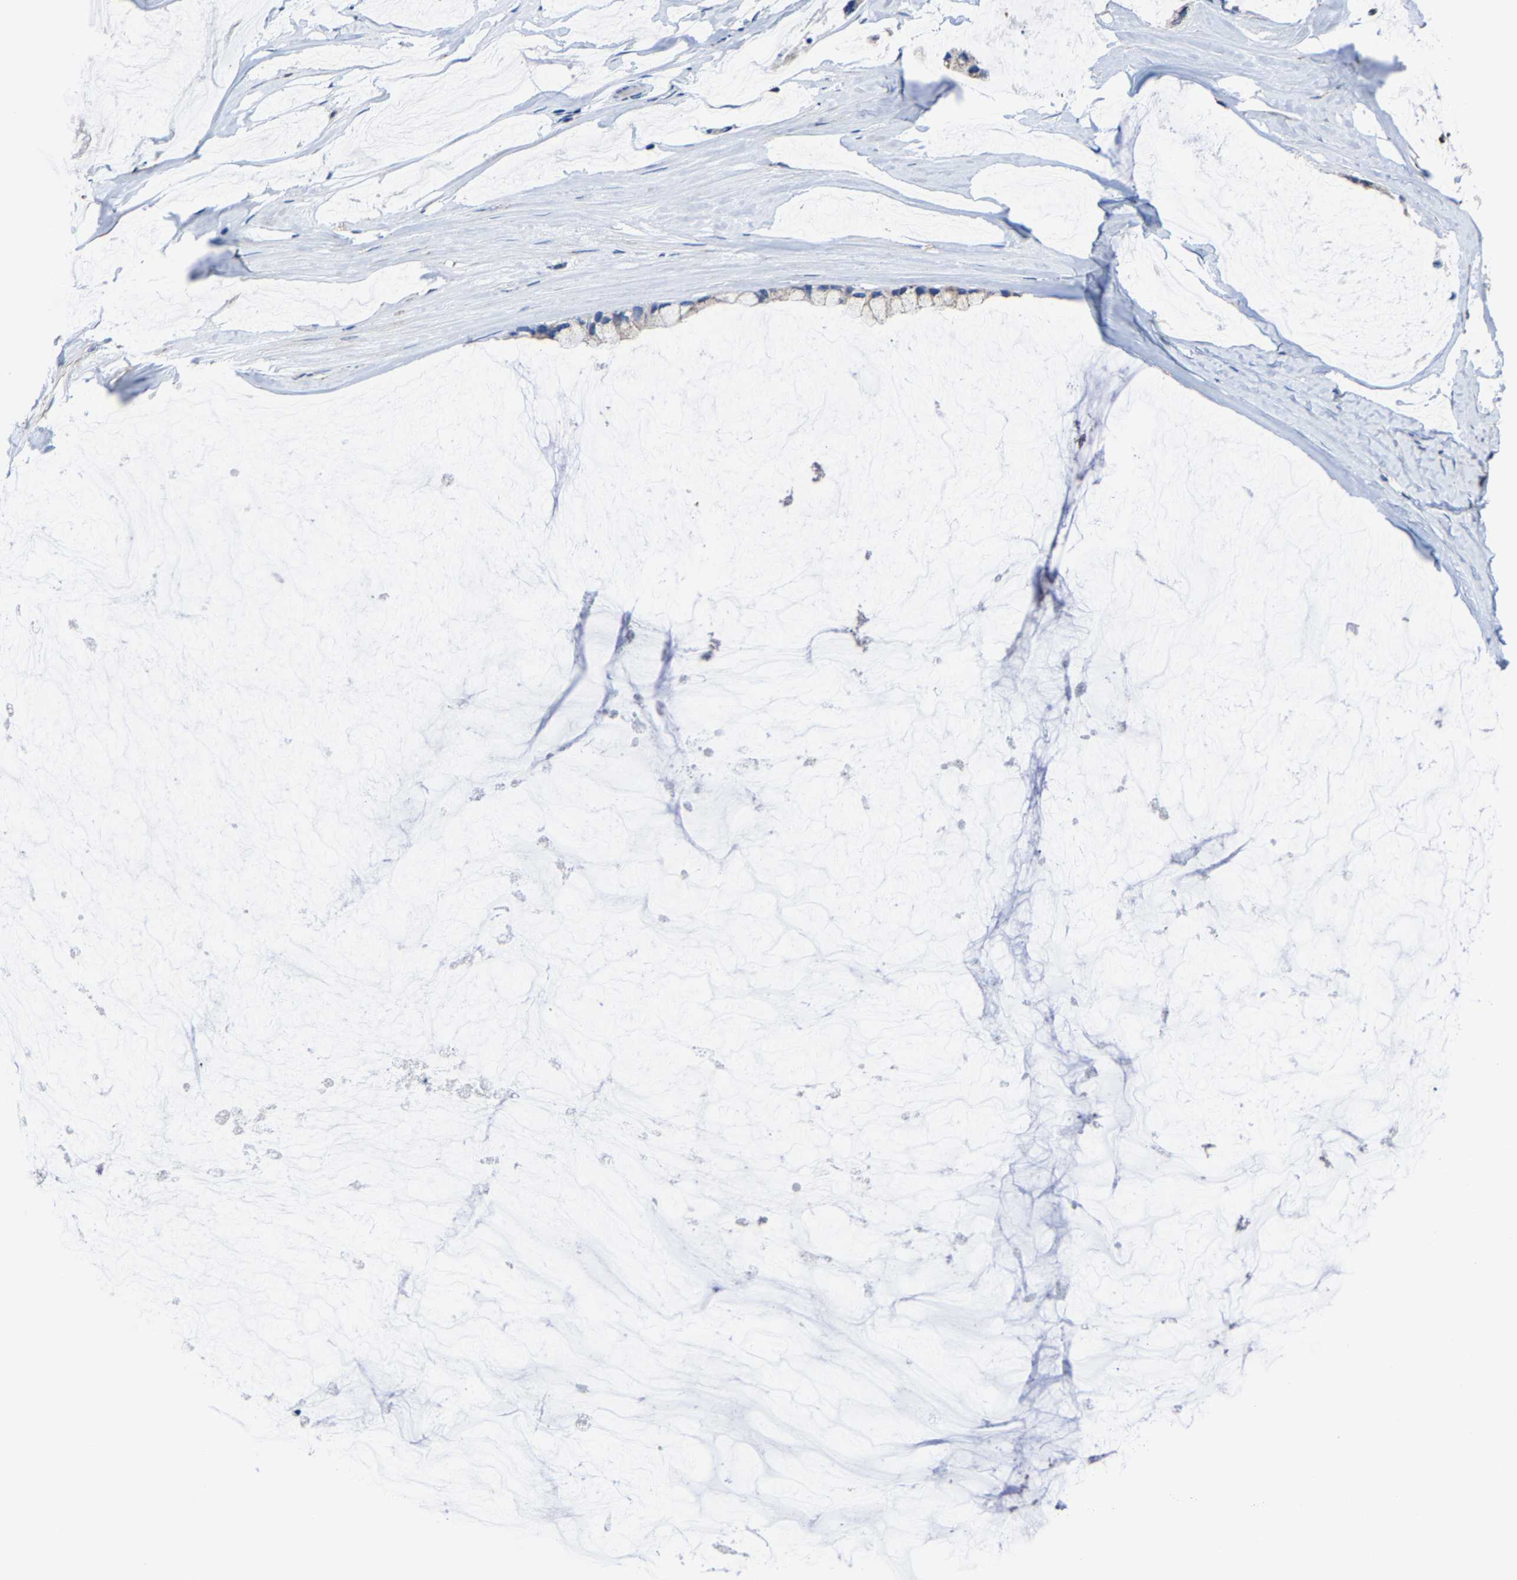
{"staining": {"intensity": "negative", "quantity": "none", "location": "none"}, "tissue": "ovarian cancer", "cell_type": "Tumor cells", "image_type": "cancer", "snomed": [{"axis": "morphology", "description": "Cystadenocarcinoma, mucinous, NOS"}, {"axis": "topography", "description": "Ovary"}], "caption": "Tumor cells are negative for brown protein staining in ovarian mucinous cystadenocarcinoma.", "gene": "ZCCHC7", "patient": {"sex": "female", "age": 39}}